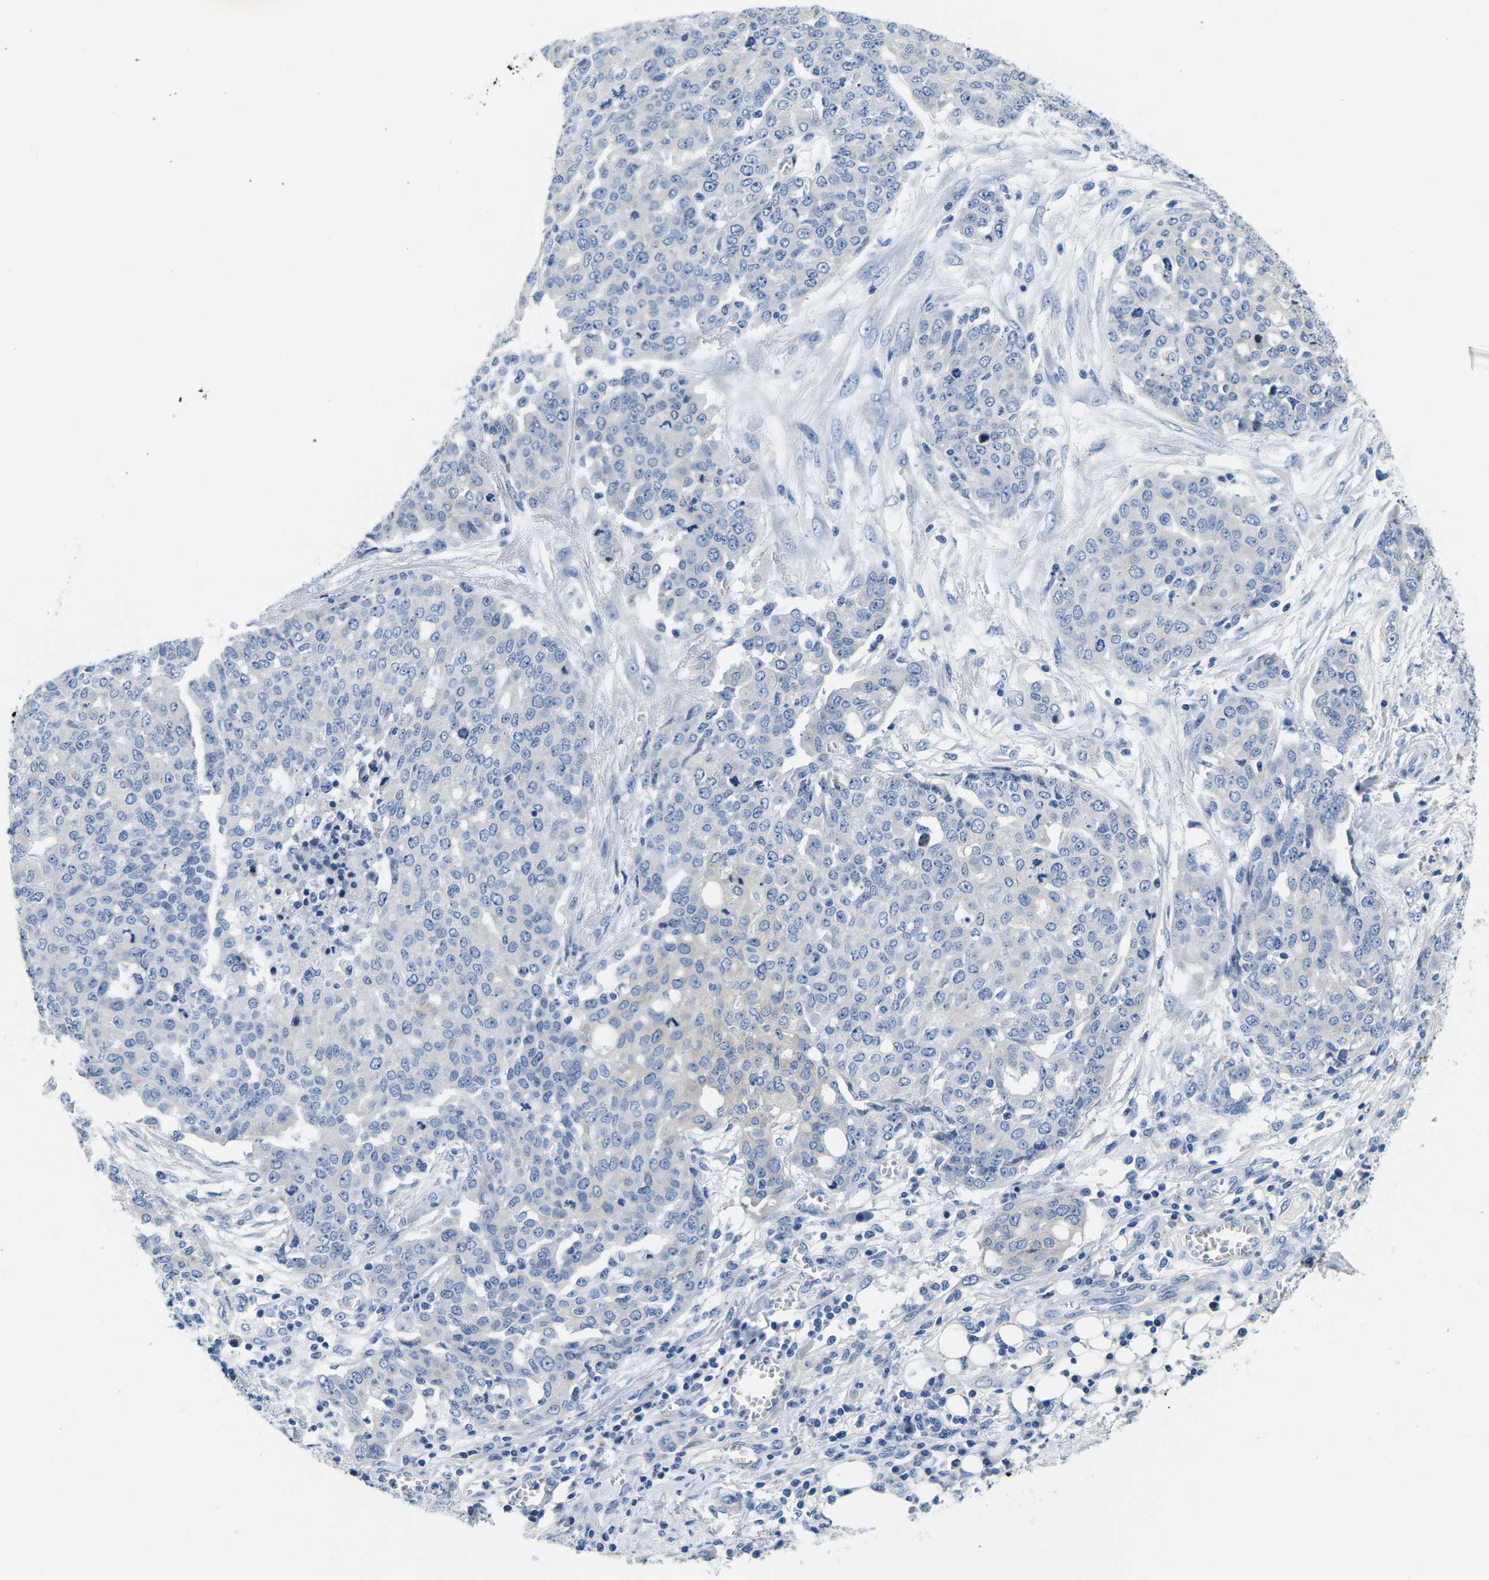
{"staining": {"intensity": "negative", "quantity": "none", "location": "none"}, "tissue": "ovarian cancer", "cell_type": "Tumor cells", "image_type": "cancer", "snomed": [{"axis": "morphology", "description": "Cystadenocarcinoma, serous, NOS"}, {"axis": "topography", "description": "Soft tissue"}, {"axis": "topography", "description": "Ovary"}], "caption": "DAB immunohistochemical staining of human ovarian cancer reveals no significant expression in tumor cells.", "gene": "TSPAN2", "patient": {"sex": "female", "age": 57}}